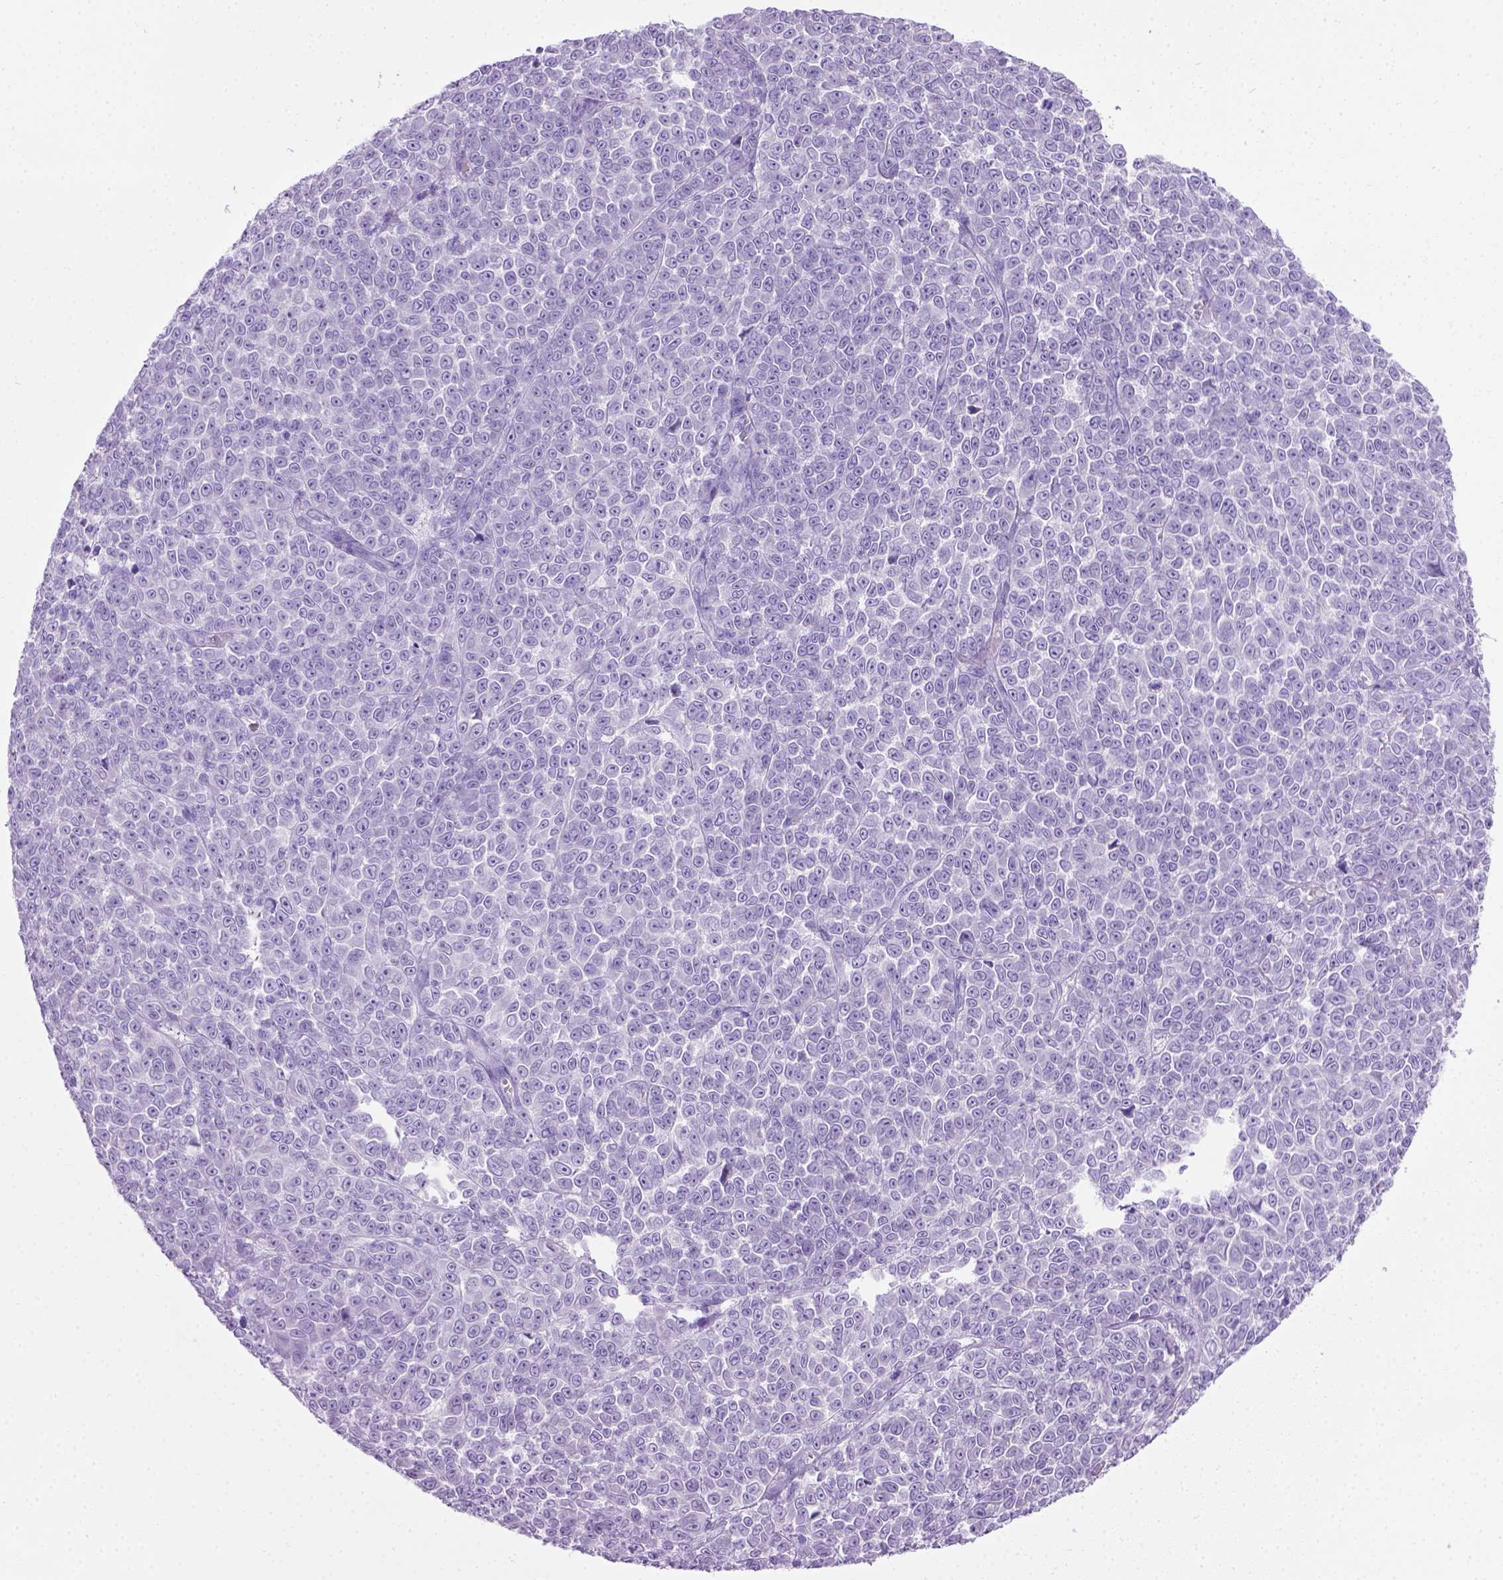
{"staining": {"intensity": "negative", "quantity": "none", "location": "none"}, "tissue": "melanoma", "cell_type": "Tumor cells", "image_type": "cancer", "snomed": [{"axis": "morphology", "description": "Malignant melanoma, NOS"}, {"axis": "topography", "description": "Skin"}], "caption": "Immunohistochemistry (IHC) photomicrograph of neoplastic tissue: malignant melanoma stained with DAB (3,3'-diaminobenzidine) exhibits no significant protein staining in tumor cells.", "gene": "LELP1", "patient": {"sex": "female", "age": 95}}